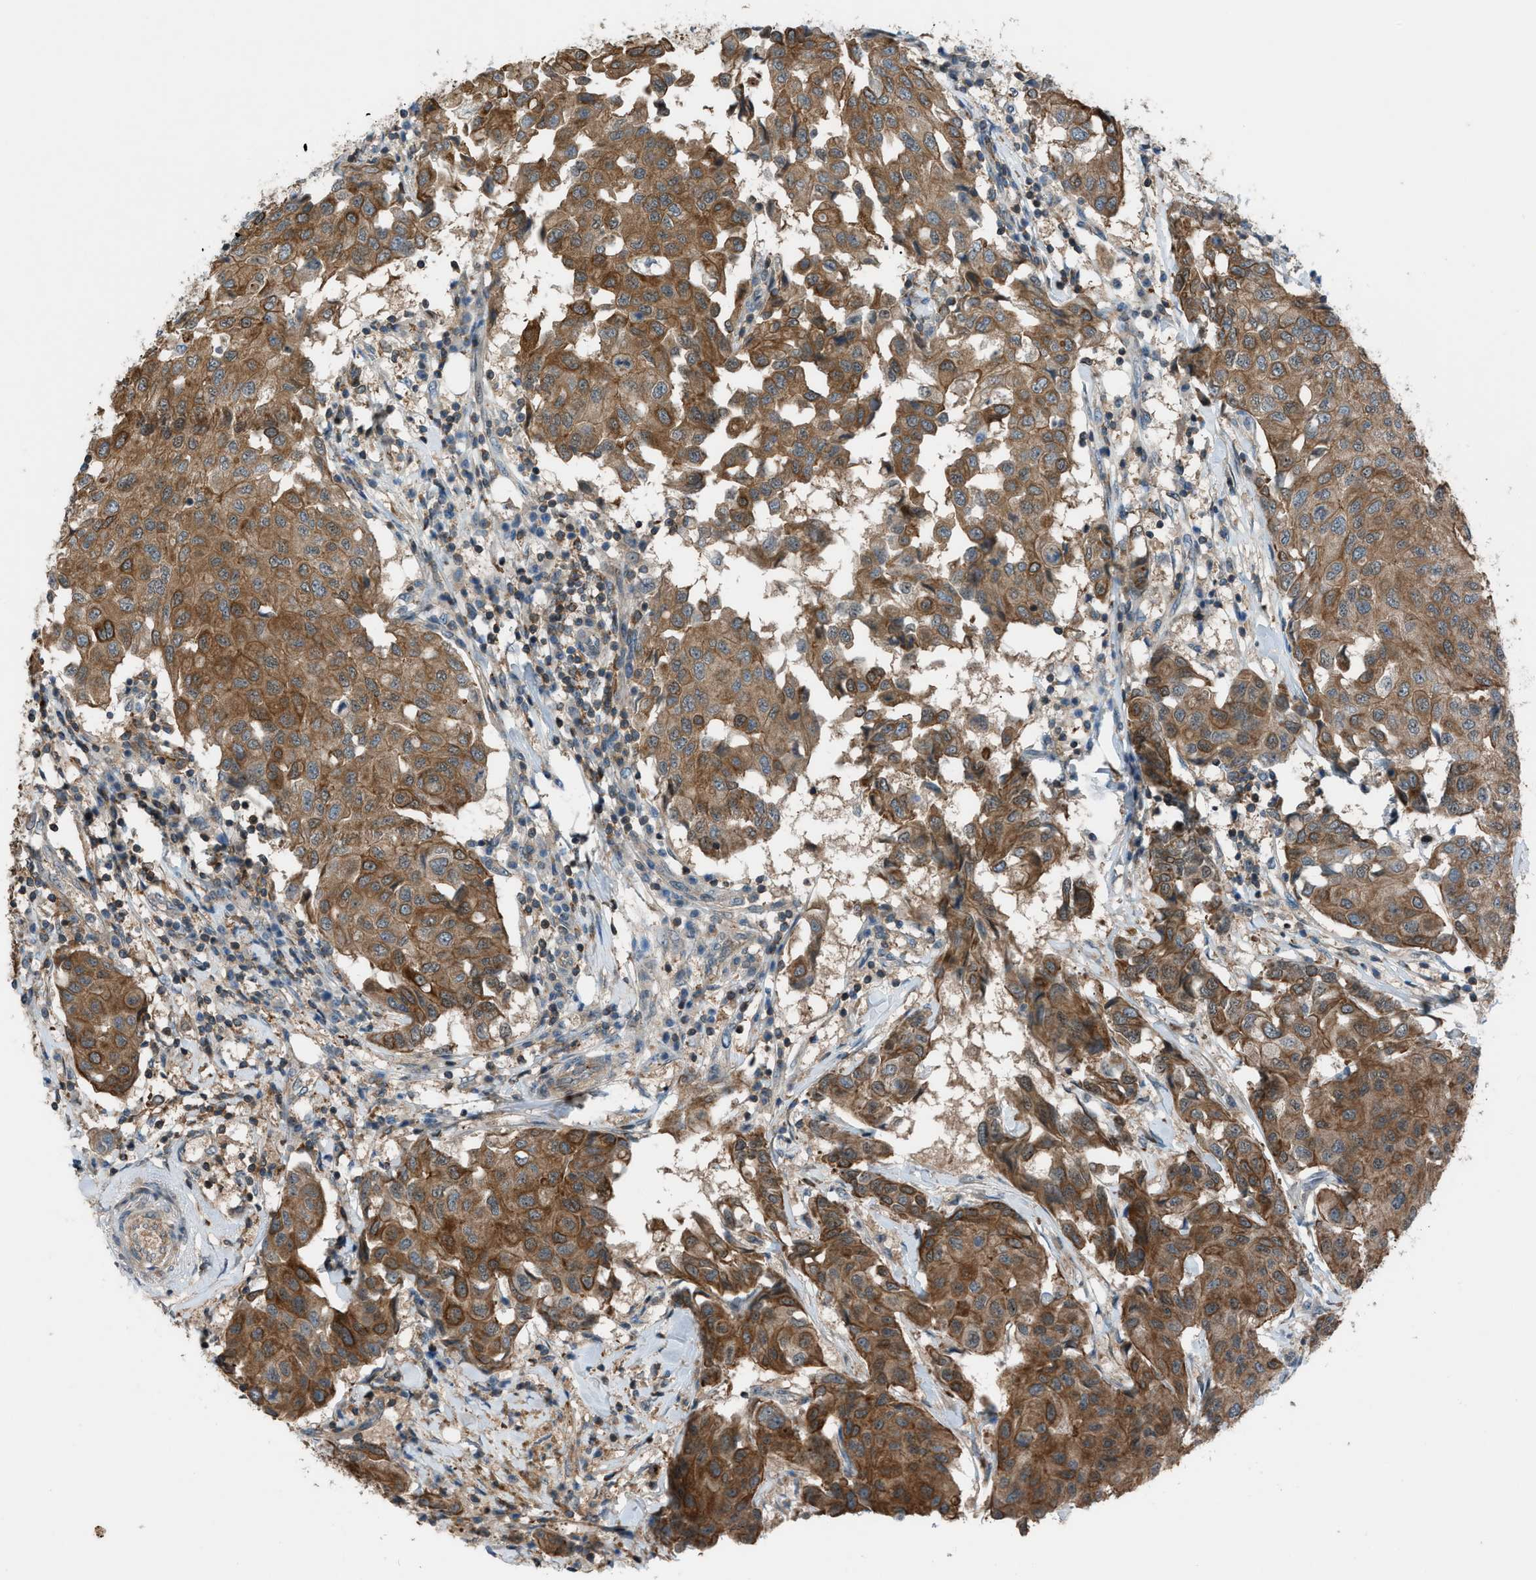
{"staining": {"intensity": "moderate", "quantity": ">75%", "location": "cytoplasmic/membranous"}, "tissue": "breast cancer", "cell_type": "Tumor cells", "image_type": "cancer", "snomed": [{"axis": "morphology", "description": "Duct carcinoma"}, {"axis": "topography", "description": "Breast"}], "caption": "Moderate cytoplasmic/membranous positivity is present in approximately >75% of tumor cells in breast cancer. The protein of interest is stained brown, and the nuclei are stained in blue (DAB (3,3'-diaminobenzidine) IHC with brightfield microscopy, high magnification).", "gene": "DYRK1A", "patient": {"sex": "female", "age": 80}}